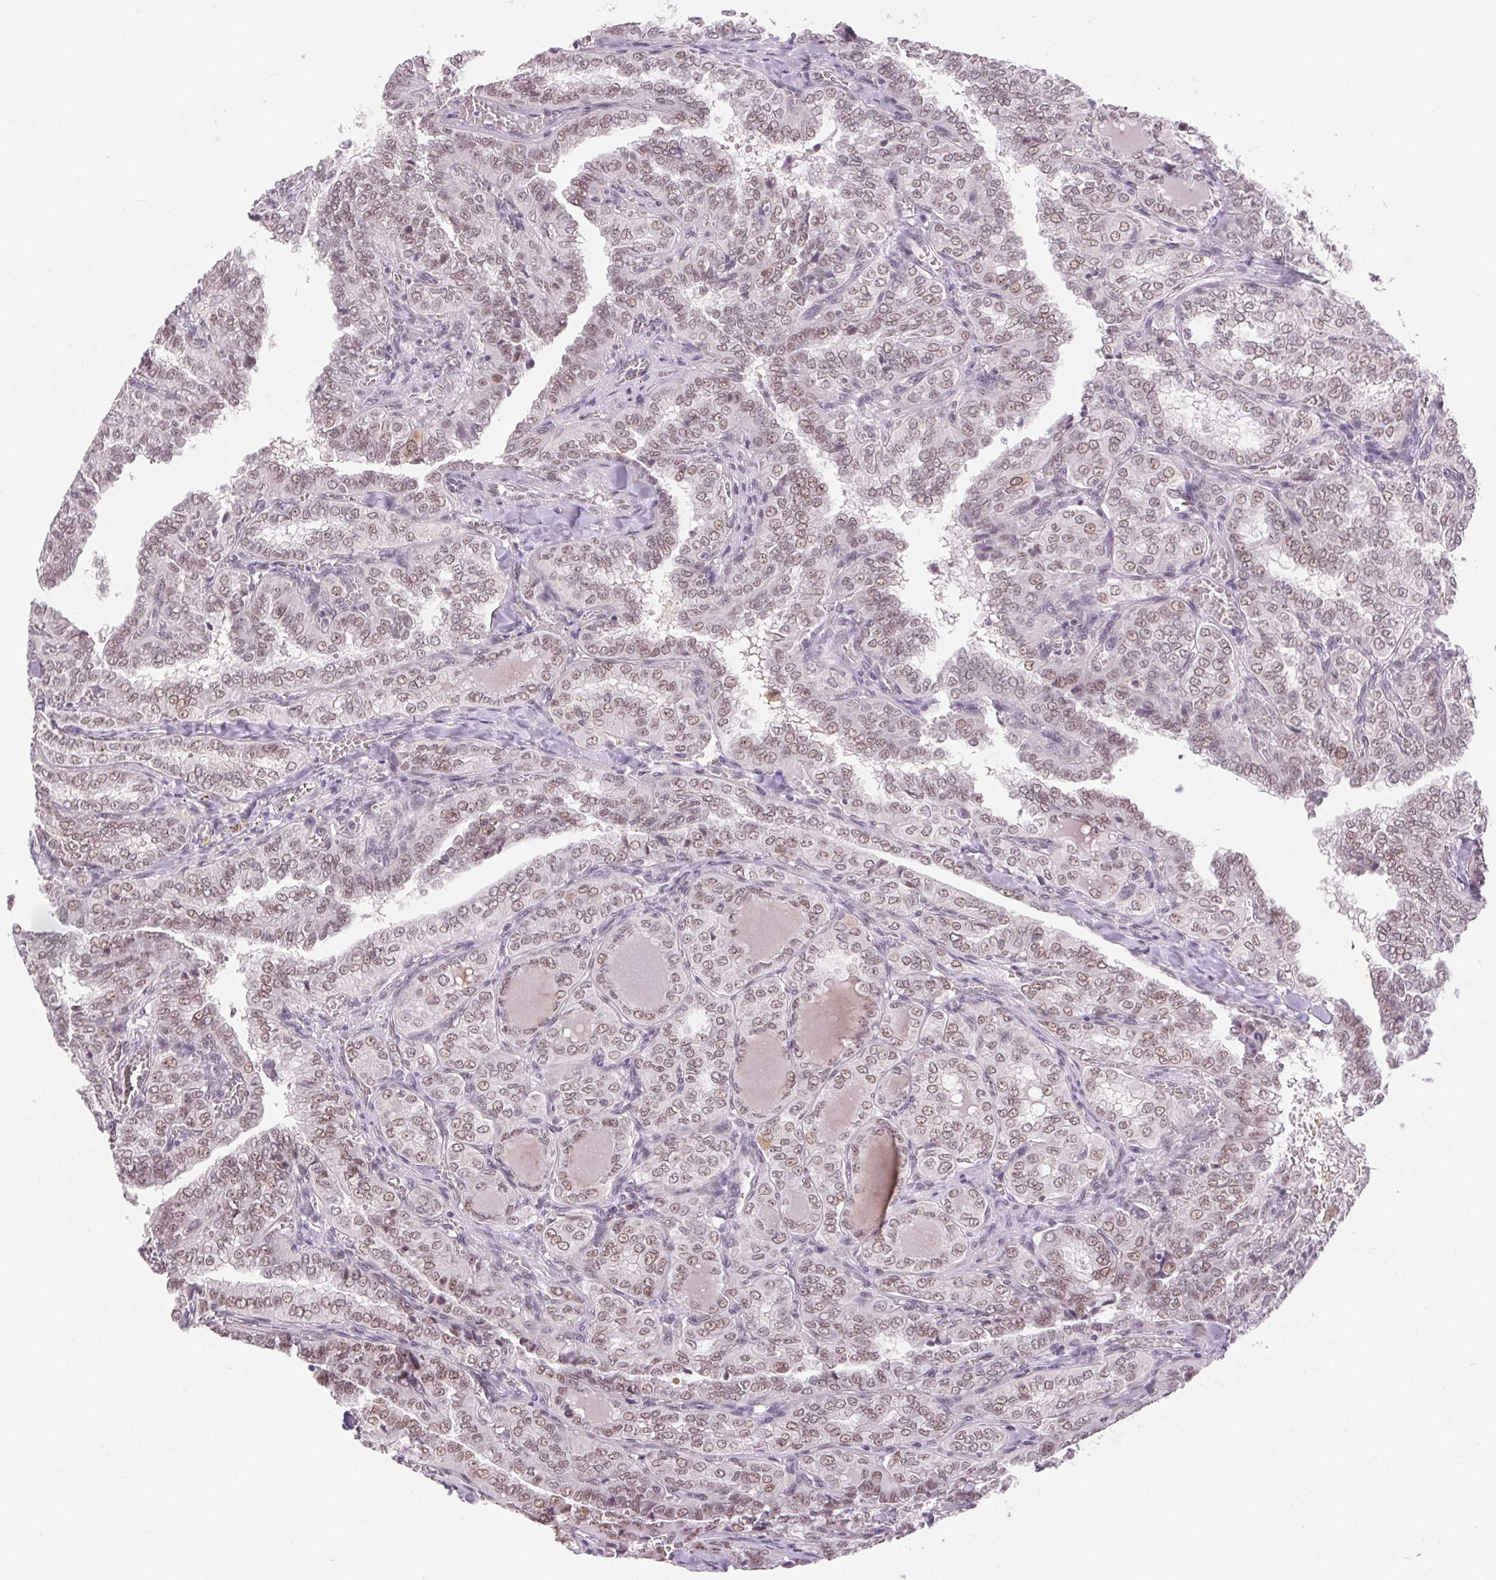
{"staining": {"intensity": "weak", "quantity": ">75%", "location": "nuclear"}, "tissue": "thyroid cancer", "cell_type": "Tumor cells", "image_type": "cancer", "snomed": [{"axis": "morphology", "description": "Papillary adenocarcinoma, NOS"}, {"axis": "topography", "description": "Thyroid gland"}], "caption": "Immunohistochemical staining of human thyroid cancer displays low levels of weak nuclear staining in approximately >75% of tumor cells.", "gene": "CD2BP2", "patient": {"sex": "female", "age": 41}}